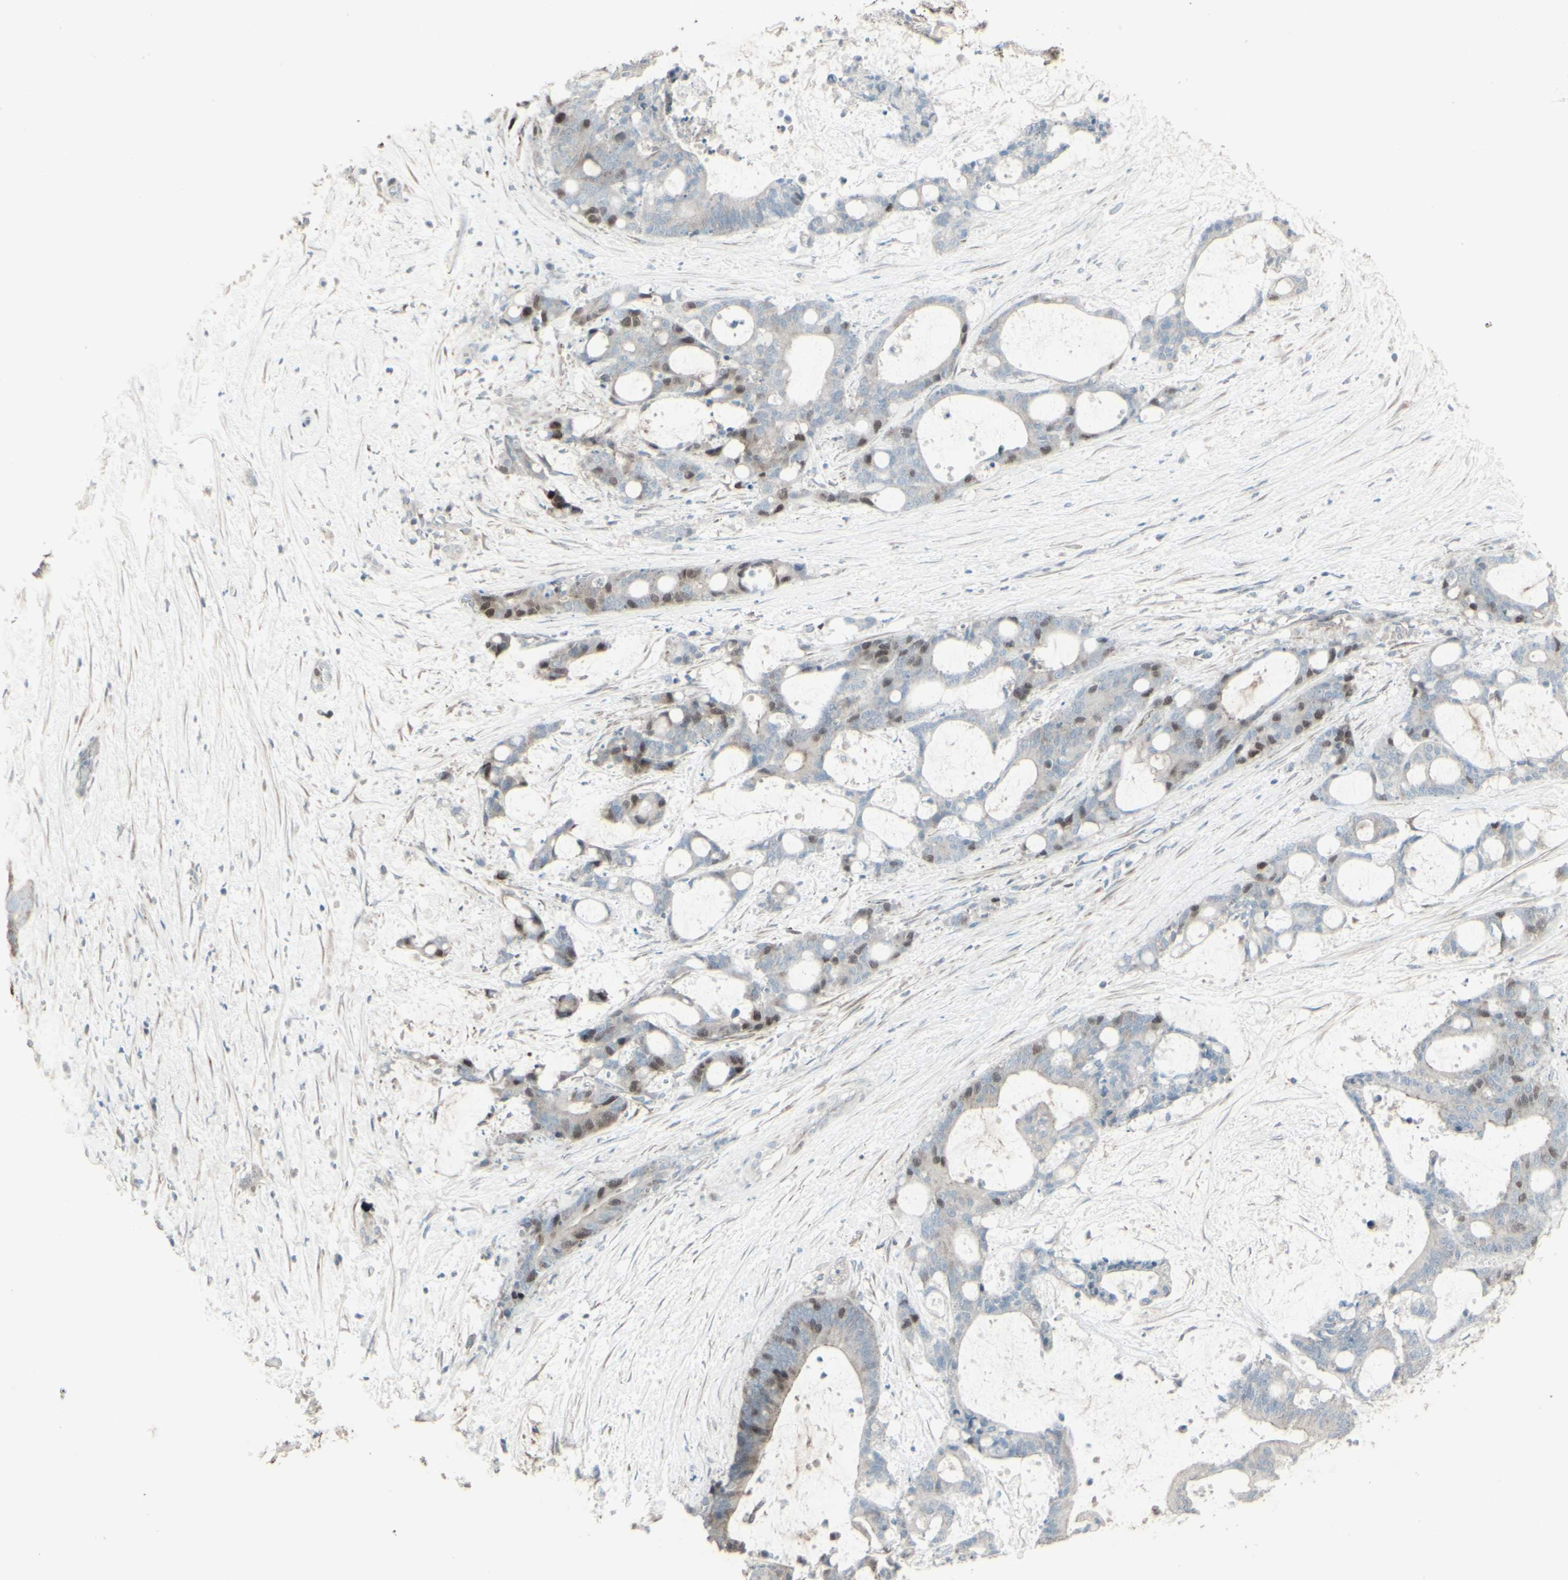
{"staining": {"intensity": "moderate", "quantity": "25%-75%", "location": "nuclear"}, "tissue": "liver cancer", "cell_type": "Tumor cells", "image_type": "cancer", "snomed": [{"axis": "morphology", "description": "Cholangiocarcinoma"}, {"axis": "topography", "description": "Liver"}], "caption": "Immunohistochemistry (IHC) histopathology image of human cholangiocarcinoma (liver) stained for a protein (brown), which exhibits medium levels of moderate nuclear staining in approximately 25%-75% of tumor cells.", "gene": "GMNN", "patient": {"sex": "female", "age": 73}}